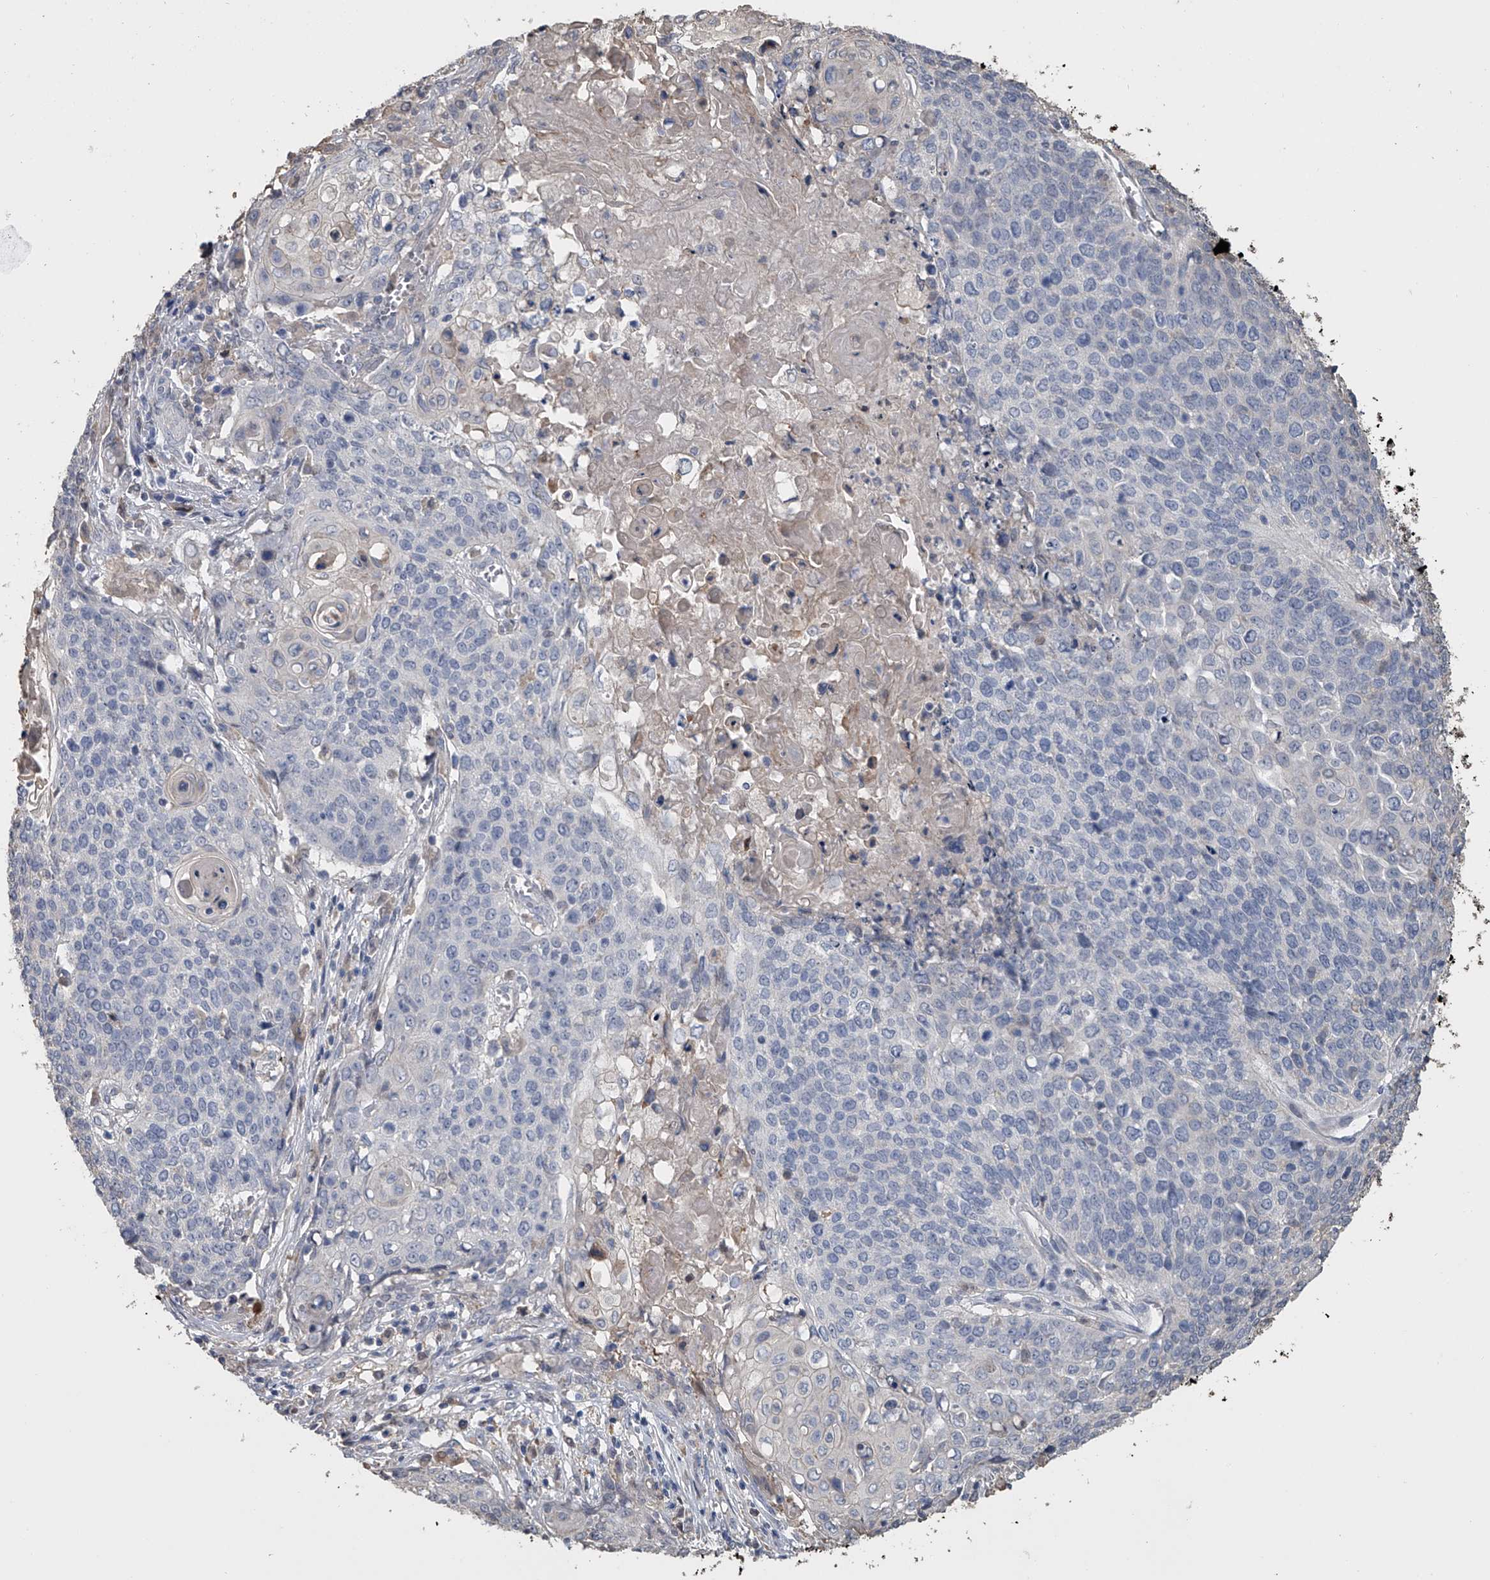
{"staining": {"intensity": "negative", "quantity": "none", "location": "none"}, "tissue": "cervical cancer", "cell_type": "Tumor cells", "image_type": "cancer", "snomed": [{"axis": "morphology", "description": "Squamous cell carcinoma, NOS"}, {"axis": "topography", "description": "Cervix"}], "caption": "Micrograph shows no significant protein expression in tumor cells of cervical cancer (squamous cell carcinoma).", "gene": "DOCK9", "patient": {"sex": "female", "age": 39}}